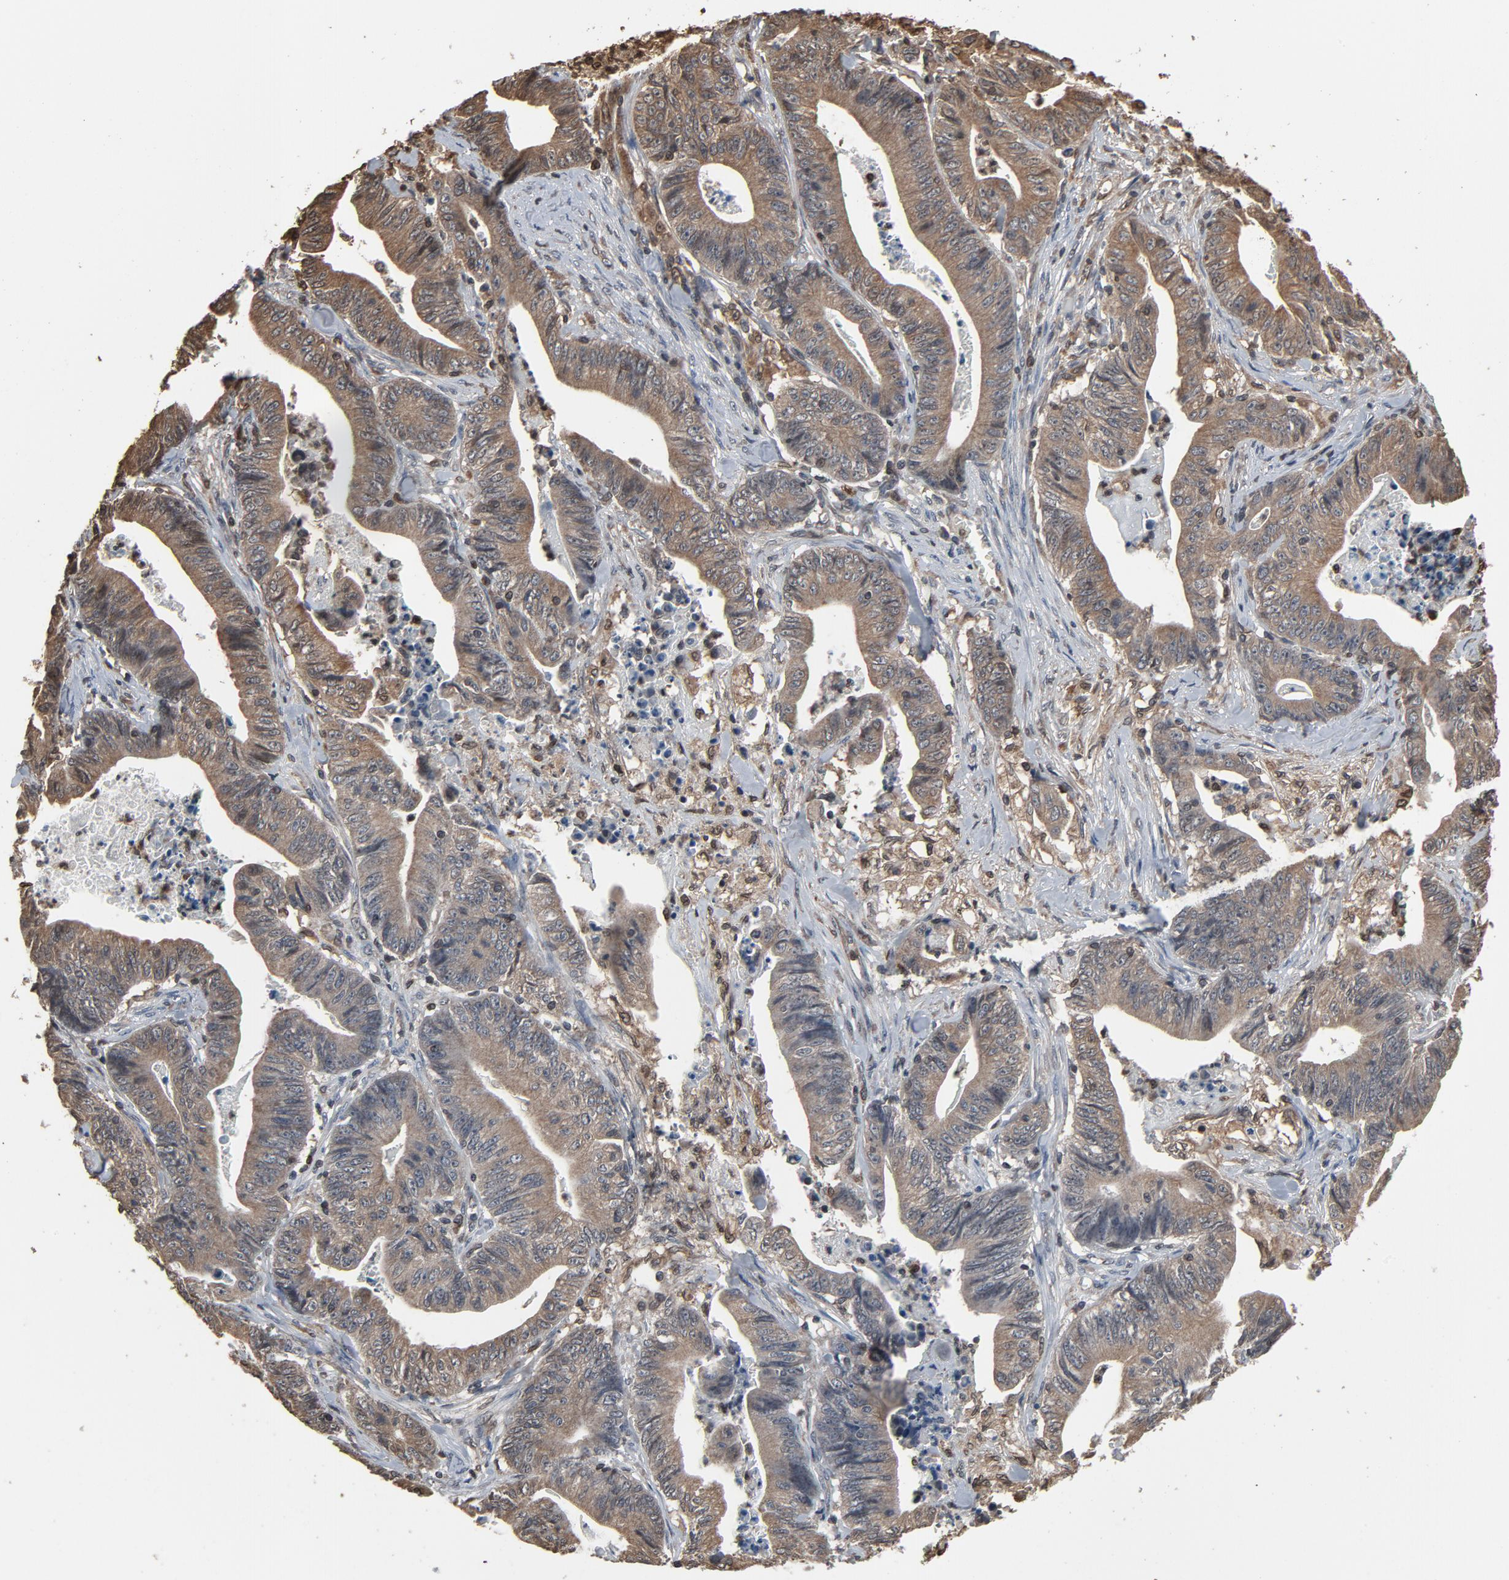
{"staining": {"intensity": "weak", "quantity": ">75%", "location": "cytoplasmic/membranous"}, "tissue": "stomach cancer", "cell_type": "Tumor cells", "image_type": "cancer", "snomed": [{"axis": "morphology", "description": "Adenocarcinoma, NOS"}, {"axis": "topography", "description": "Stomach, lower"}], "caption": "Immunohistochemical staining of human adenocarcinoma (stomach) exhibits weak cytoplasmic/membranous protein staining in about >75% of tumor cells.", "gene": "UBE2D1", "patient": {"sex": "female", "age": 86}}